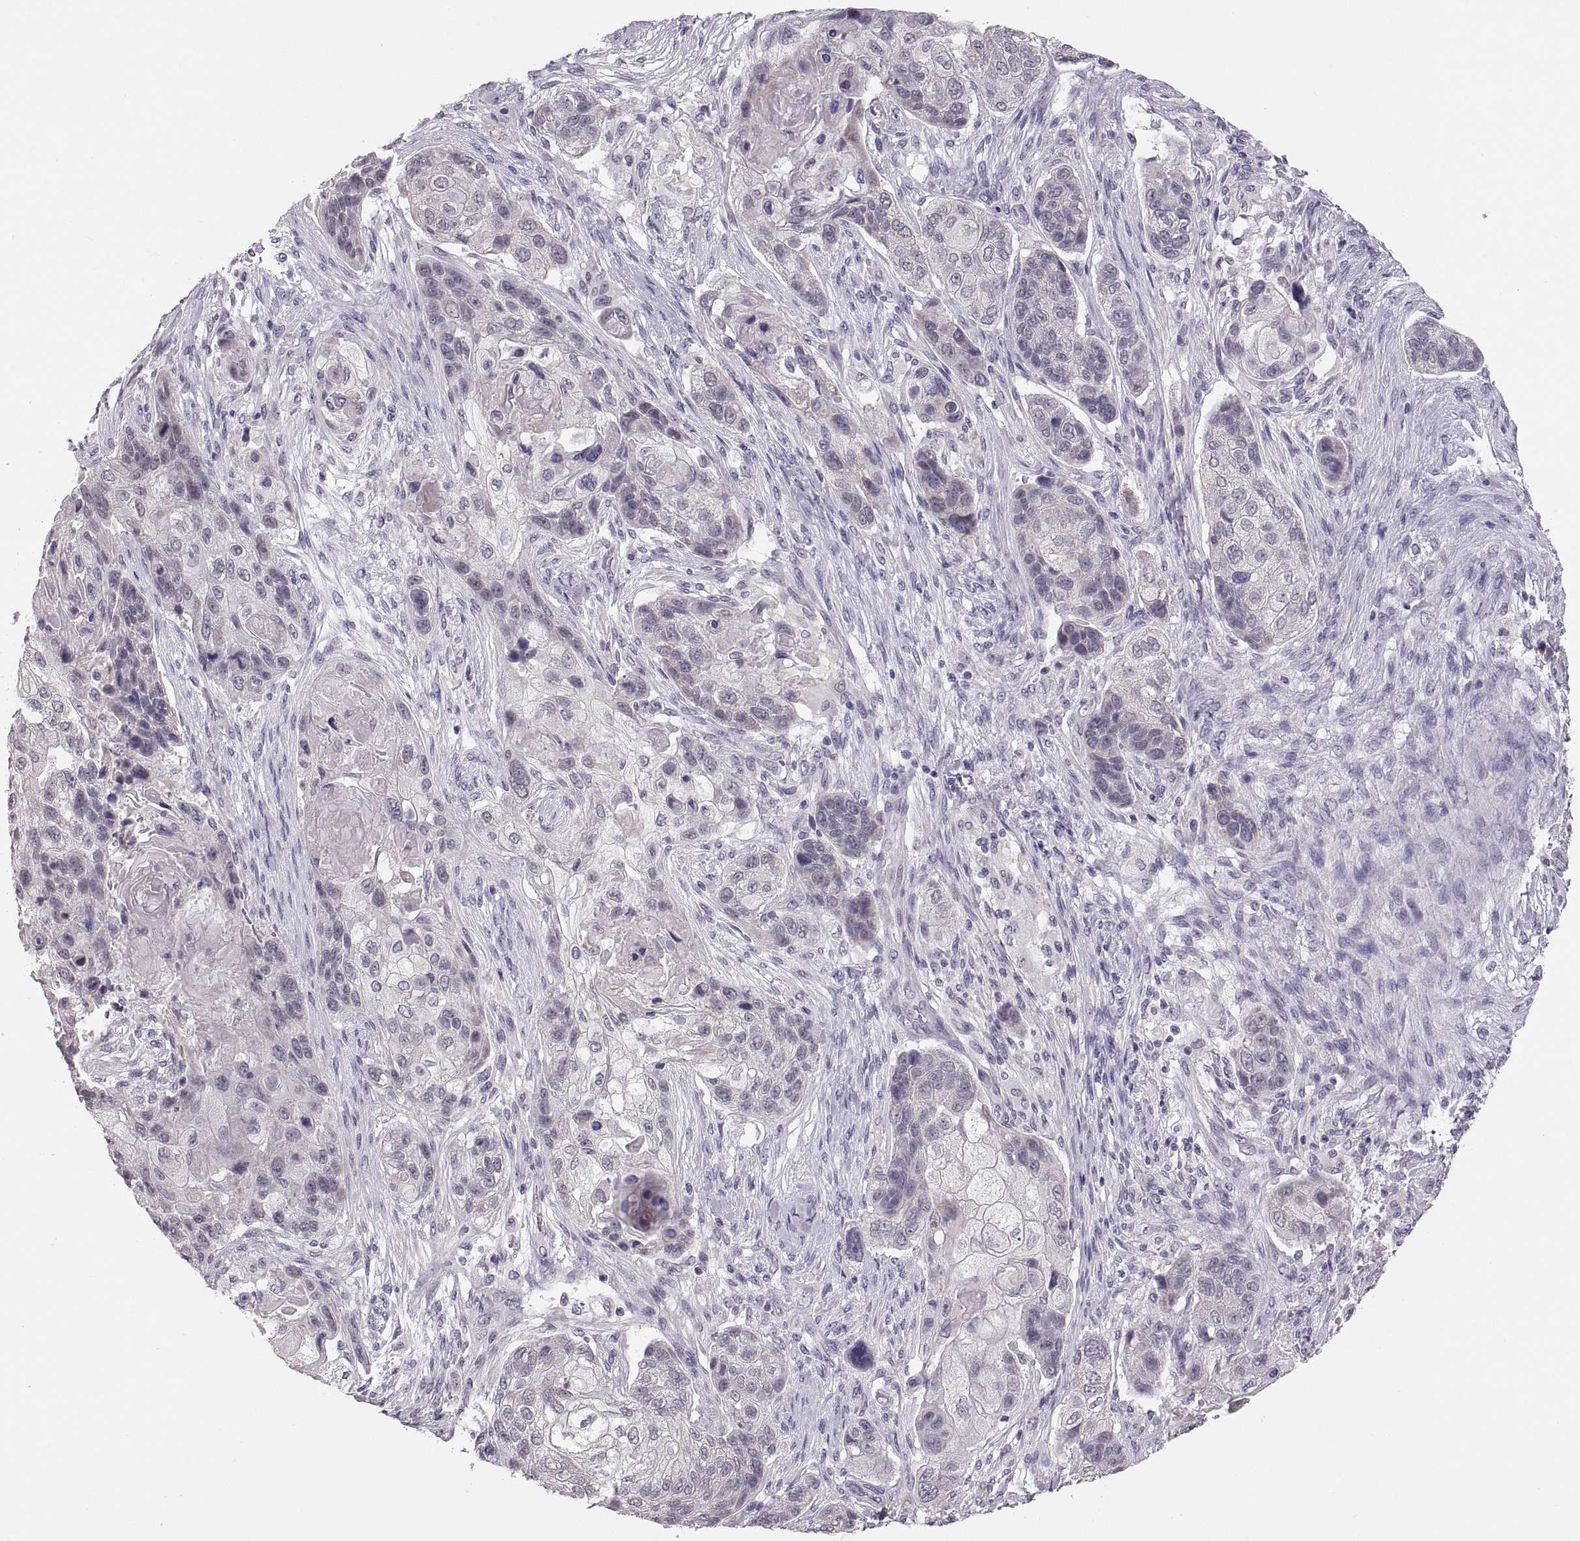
{"staining": {"intensity": "negative", "quantity": "none", "location": "none"}, "tissue": "lung cancer", "cell_type": "Tumor cells", "image_type": "cancer", "snomed": [{"axis": "morphology", "description": "Squamous cell carcinoma, NOS"}, {"axis": "topography", "description": "Lung"}], "caption": "Micrograph shows no protein positivity in tumor cells of lung cancer tissue.", "gene": "ADH6", "patient": {"sex": "male", "age": 69}}